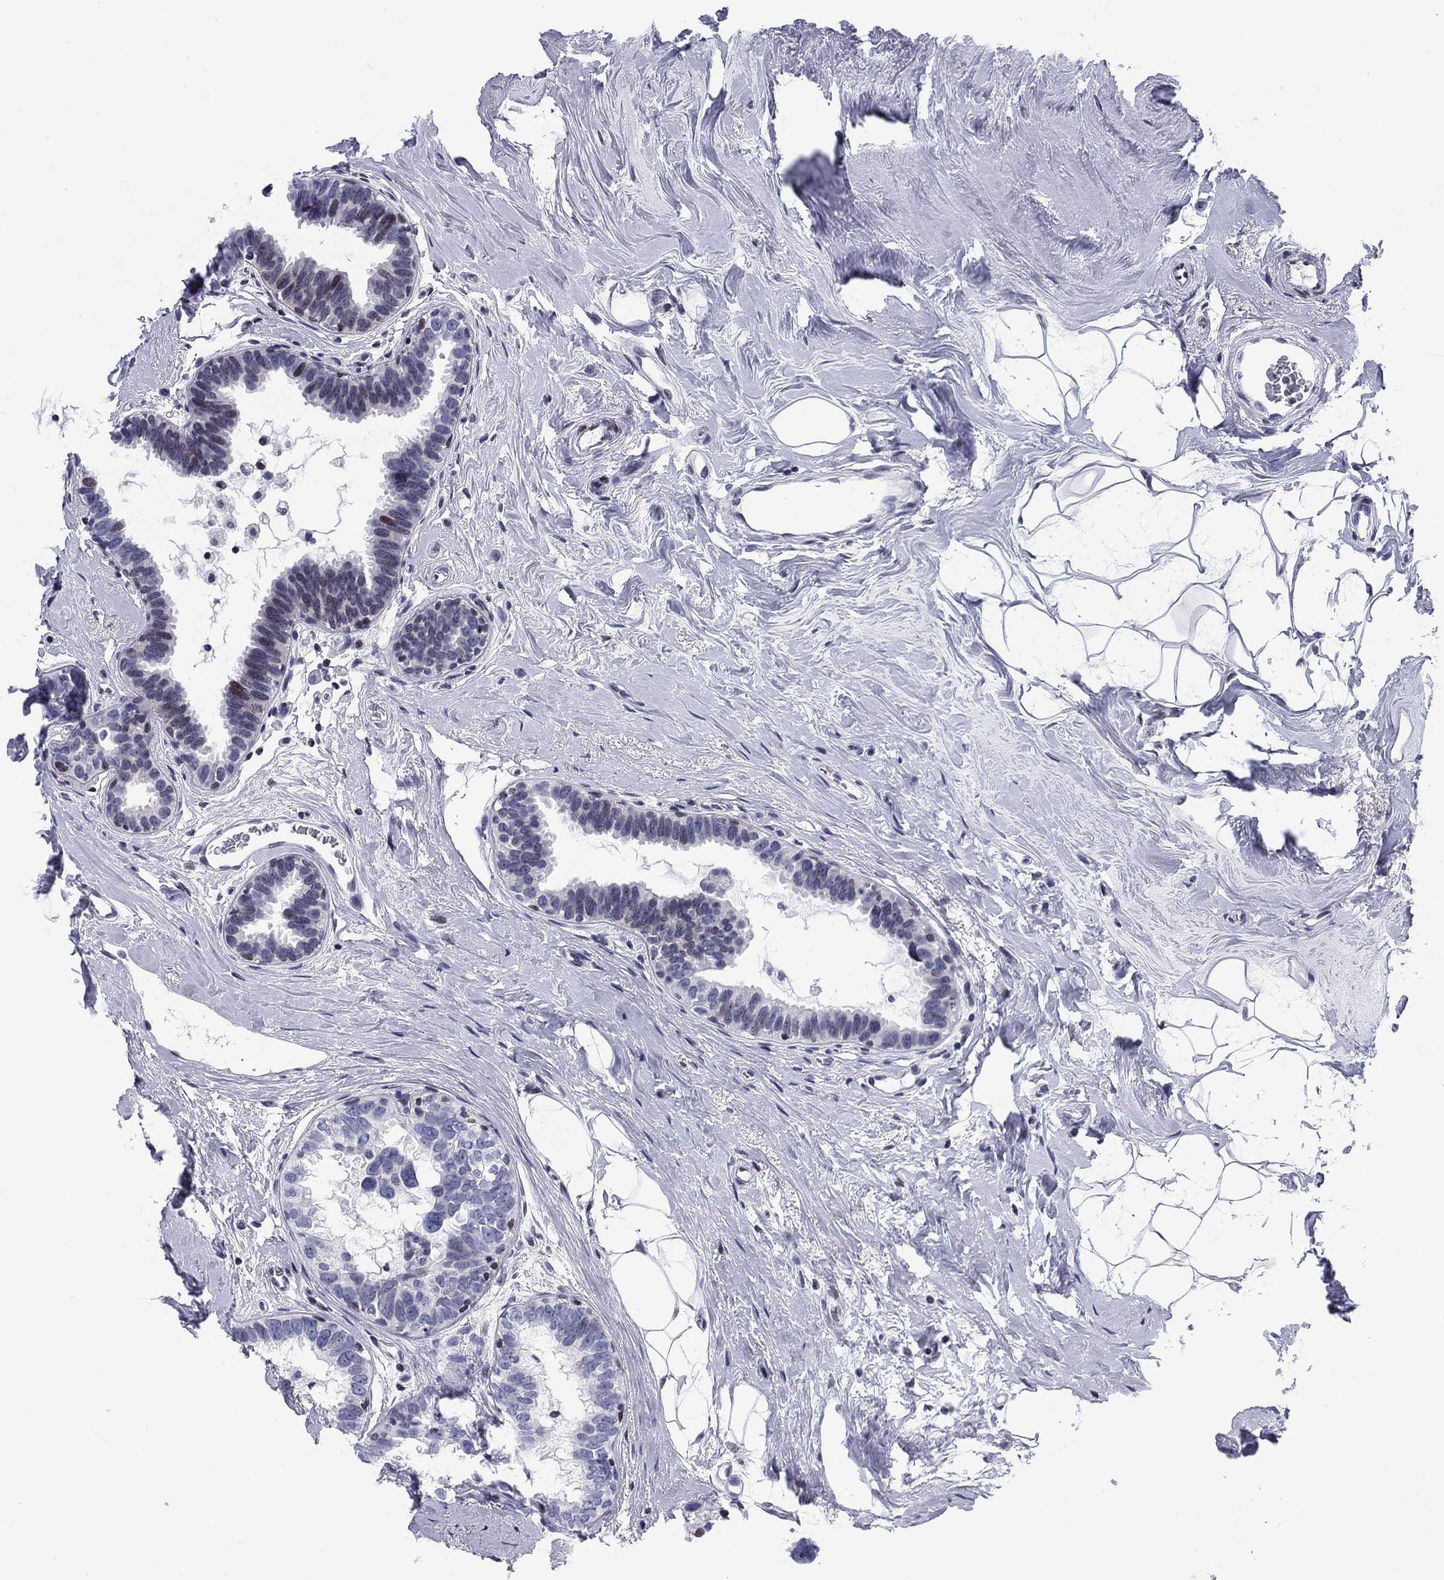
{"staining": {"intensity": "negative", "quantity": "none", "location": "none"}, "tissue": "breast cancer", "cell_type": "Tumor cells", "image_type": "cancer", "snomed": [{"axis": "morphology", "description": "Duct carcinoma"}, {"axis": "topography", "description": "Breast"}], "caption": "DAB (3,3'-diaminobenzidine) immunohistochemical staining of breast cancer shows no significant positivity in tumor cells.", "gene": "CCDC144A", "patient": {"sex": "female", "age": 55}}